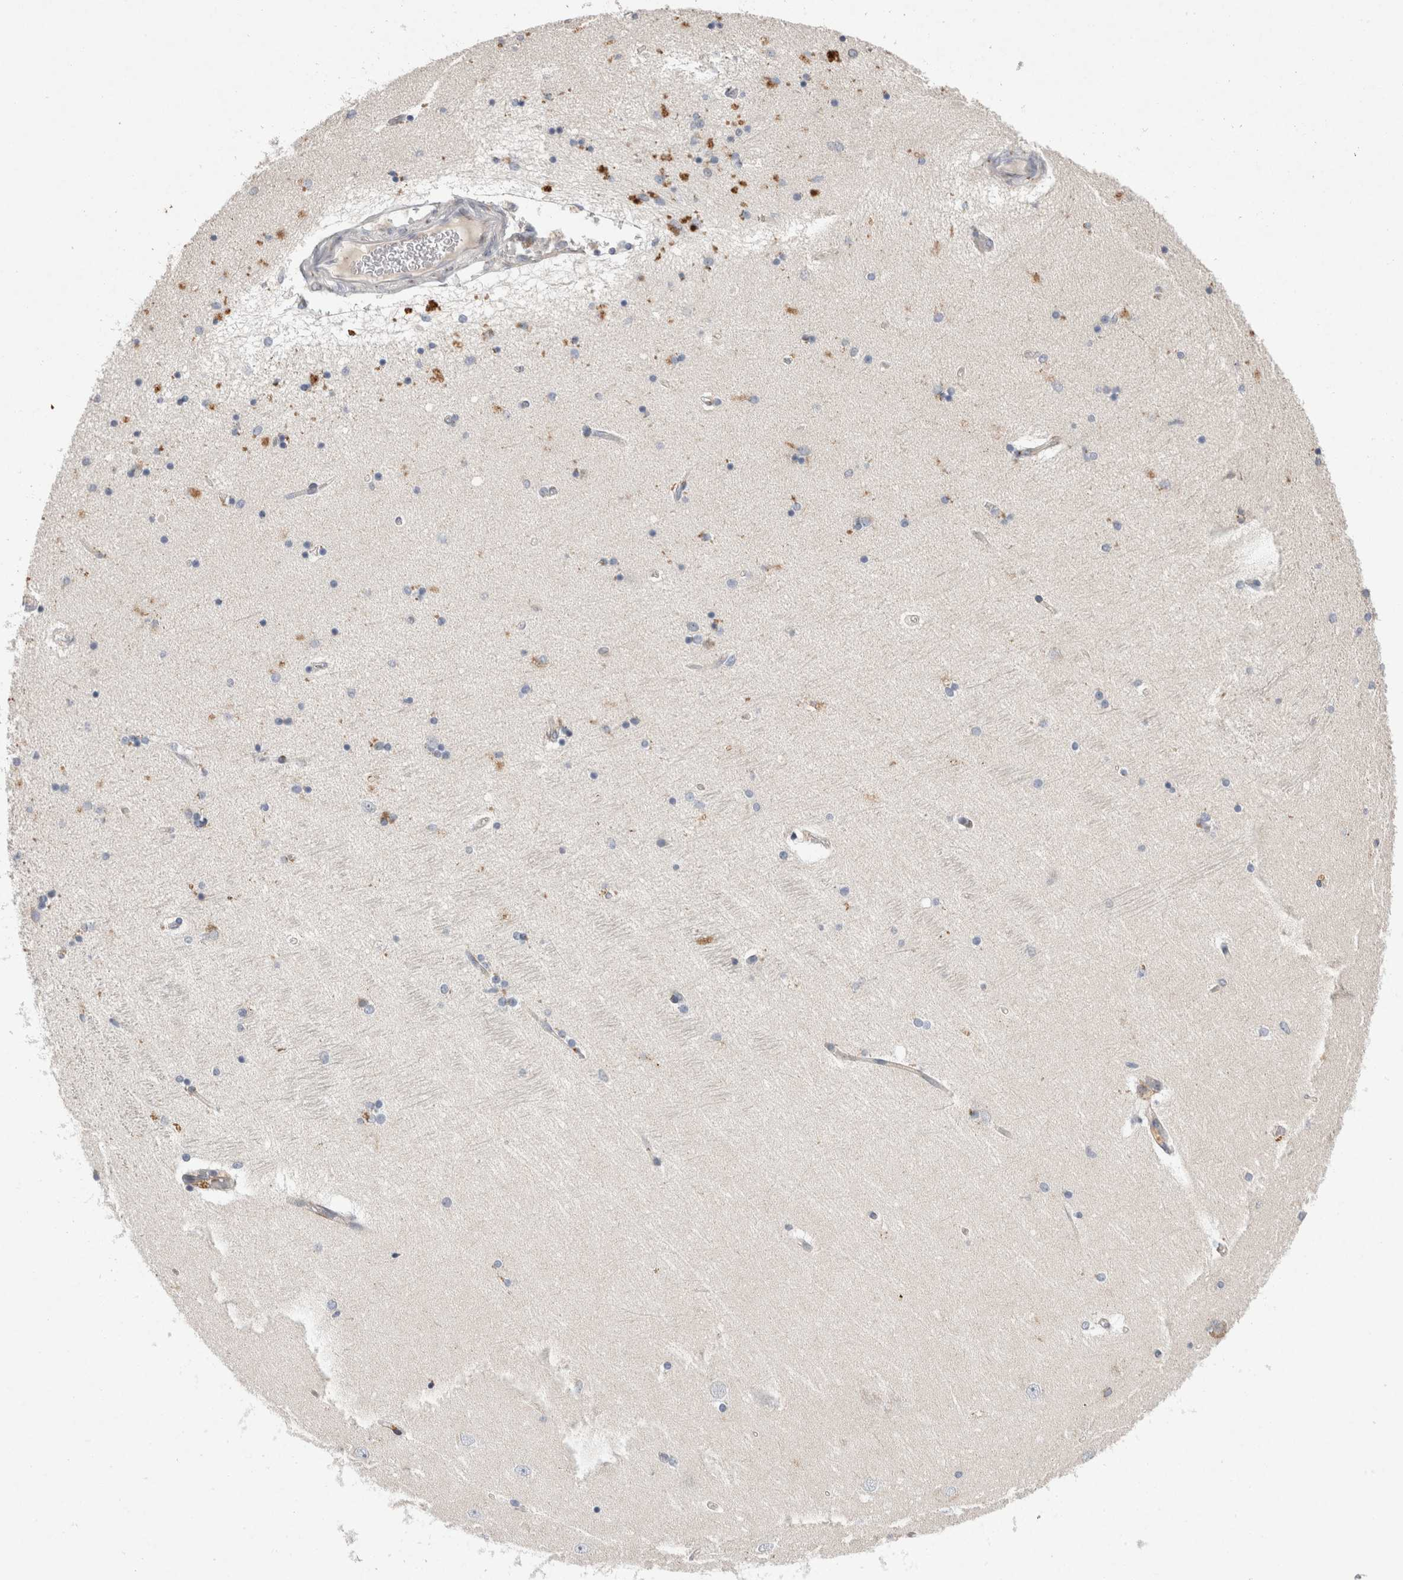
{"staining": {"intensity": "weak", "quantity": "<25%", "location": "cytoplasmic/membranous"}, "tissue": "hippocampus", "cell_type": "Glial cells", "image_type": "normal", "snomed": [{"axis": "morphology", "description": "Normal tissue, NOS"}, {"axis": "topography", "description": "Hippocampus"}], "caption": "Immunohistochemical staining of normal hippocampus shows no significant staining in glial cells. (DAB (3,3'-diaminobenzidine) immunohistochemistry (IHC), high magnification).", "gene": "TRMT9B", "patient": {"sex": "female", "age": 54}}